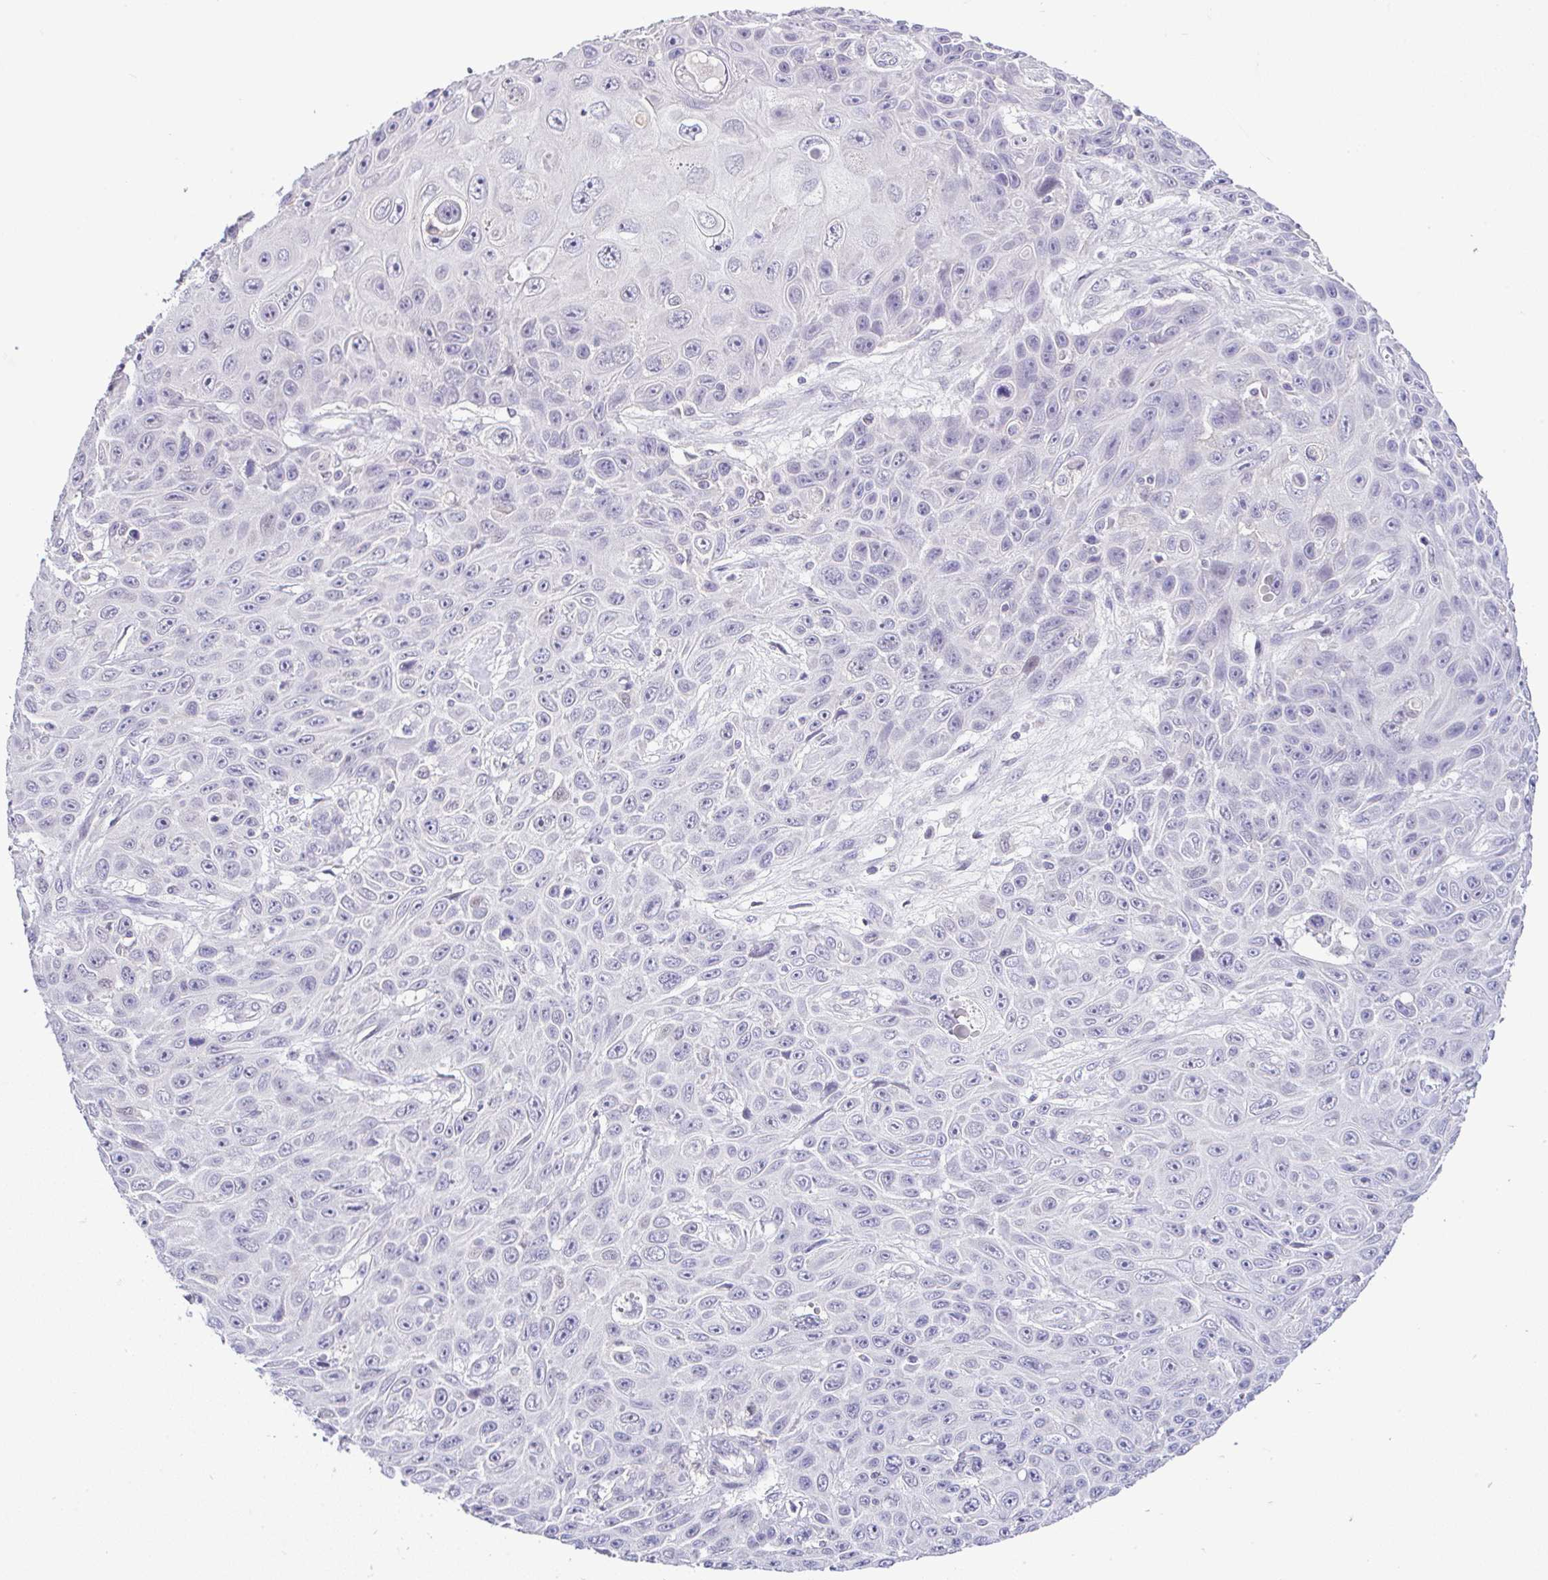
{"staining": {"intensity": "negative", "quantity": "none", "location": "none"}, "tissue": "skin cancer", "cell_type": "Tumor cells", "image_type": "cancer", "snomed": [{"axis": "morphology", "description": "Squamous cell carcinoma, NOS"}, {"axis": "topography", "description": "Skin"}], "caption": "Histopathology image shows no significant protein expression in tumor cells of skin cancer.", "gene": "CTU1", "patient": {"sex": "male", "age": 82}}